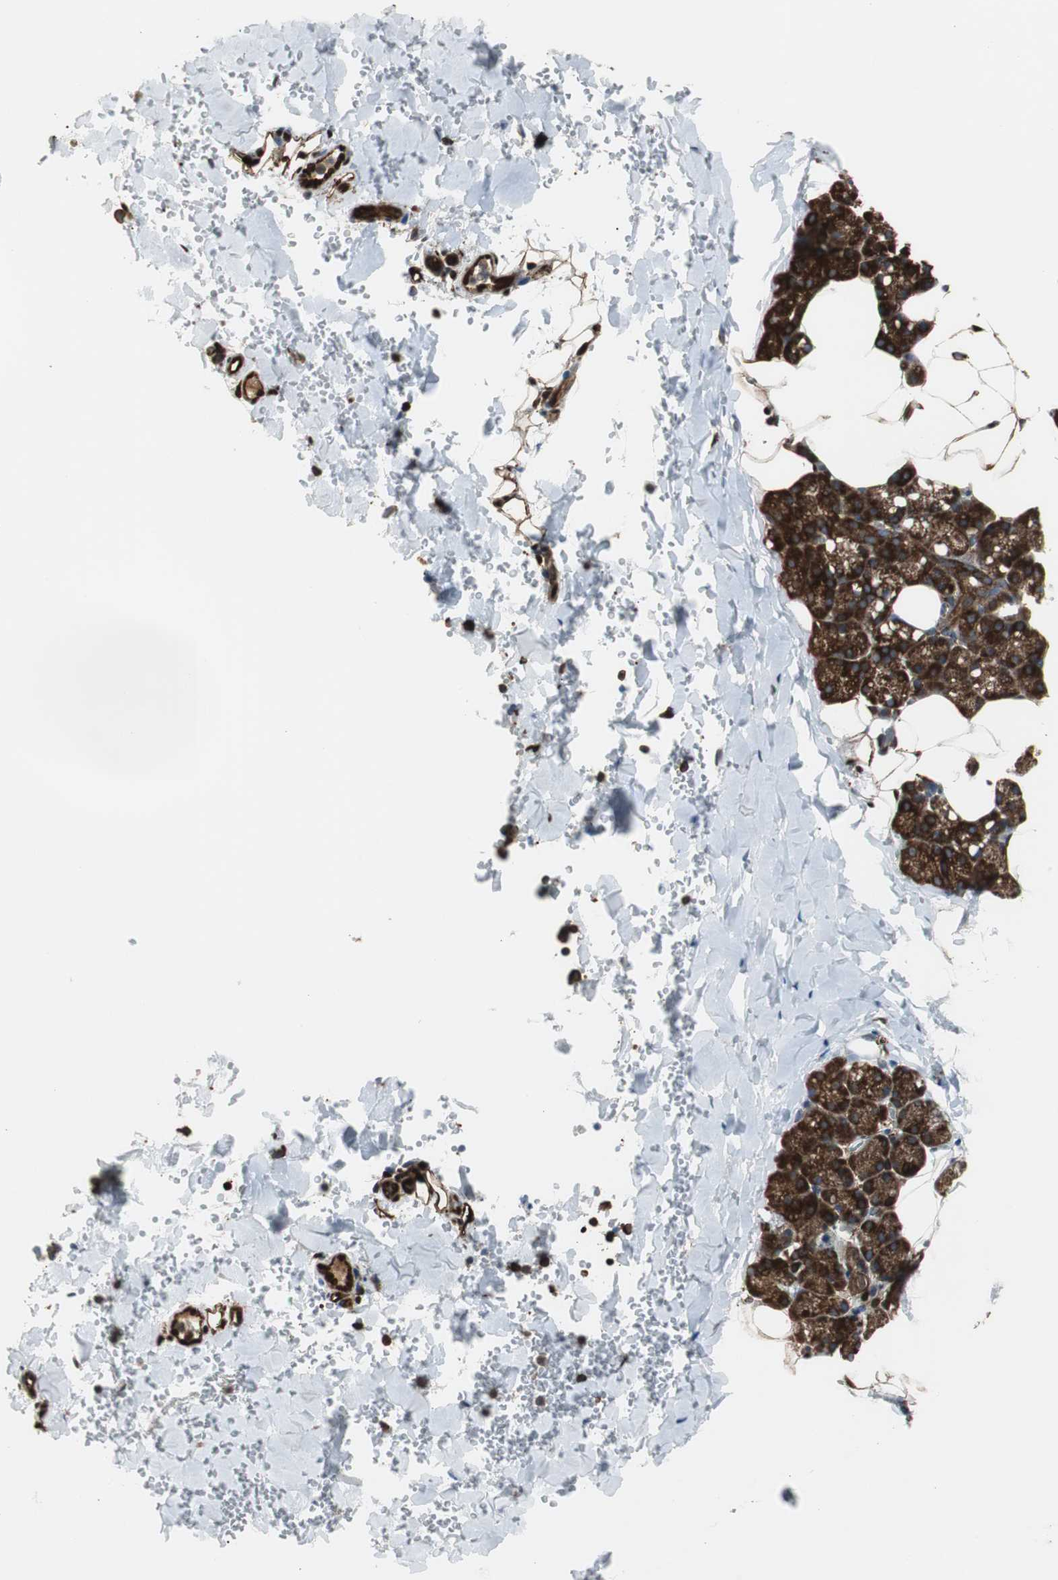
{"staining": {"intensity": "moderate", "quantity": "25%-75%", "location": "cytoplasmic/membranous"}, "tissue": "salivary gland", "cell_type": "Glandular cells", "image_type": "normal", "snomed": [{"axis": "morphology", "description": "Normal tissue, NOS"}, {"axis": "topography", "description": "Lymph node"}, {"axis": "topography", "description": "Salivary gland"}], "caption": "Human salivary gland stained for a protein (brown) reveals moderate cytoplasmic/membranous positive positivity in about 25%-75% of glandular cells.", "gene": "RELA", "patient": {"sex": "male", "age": 8}}